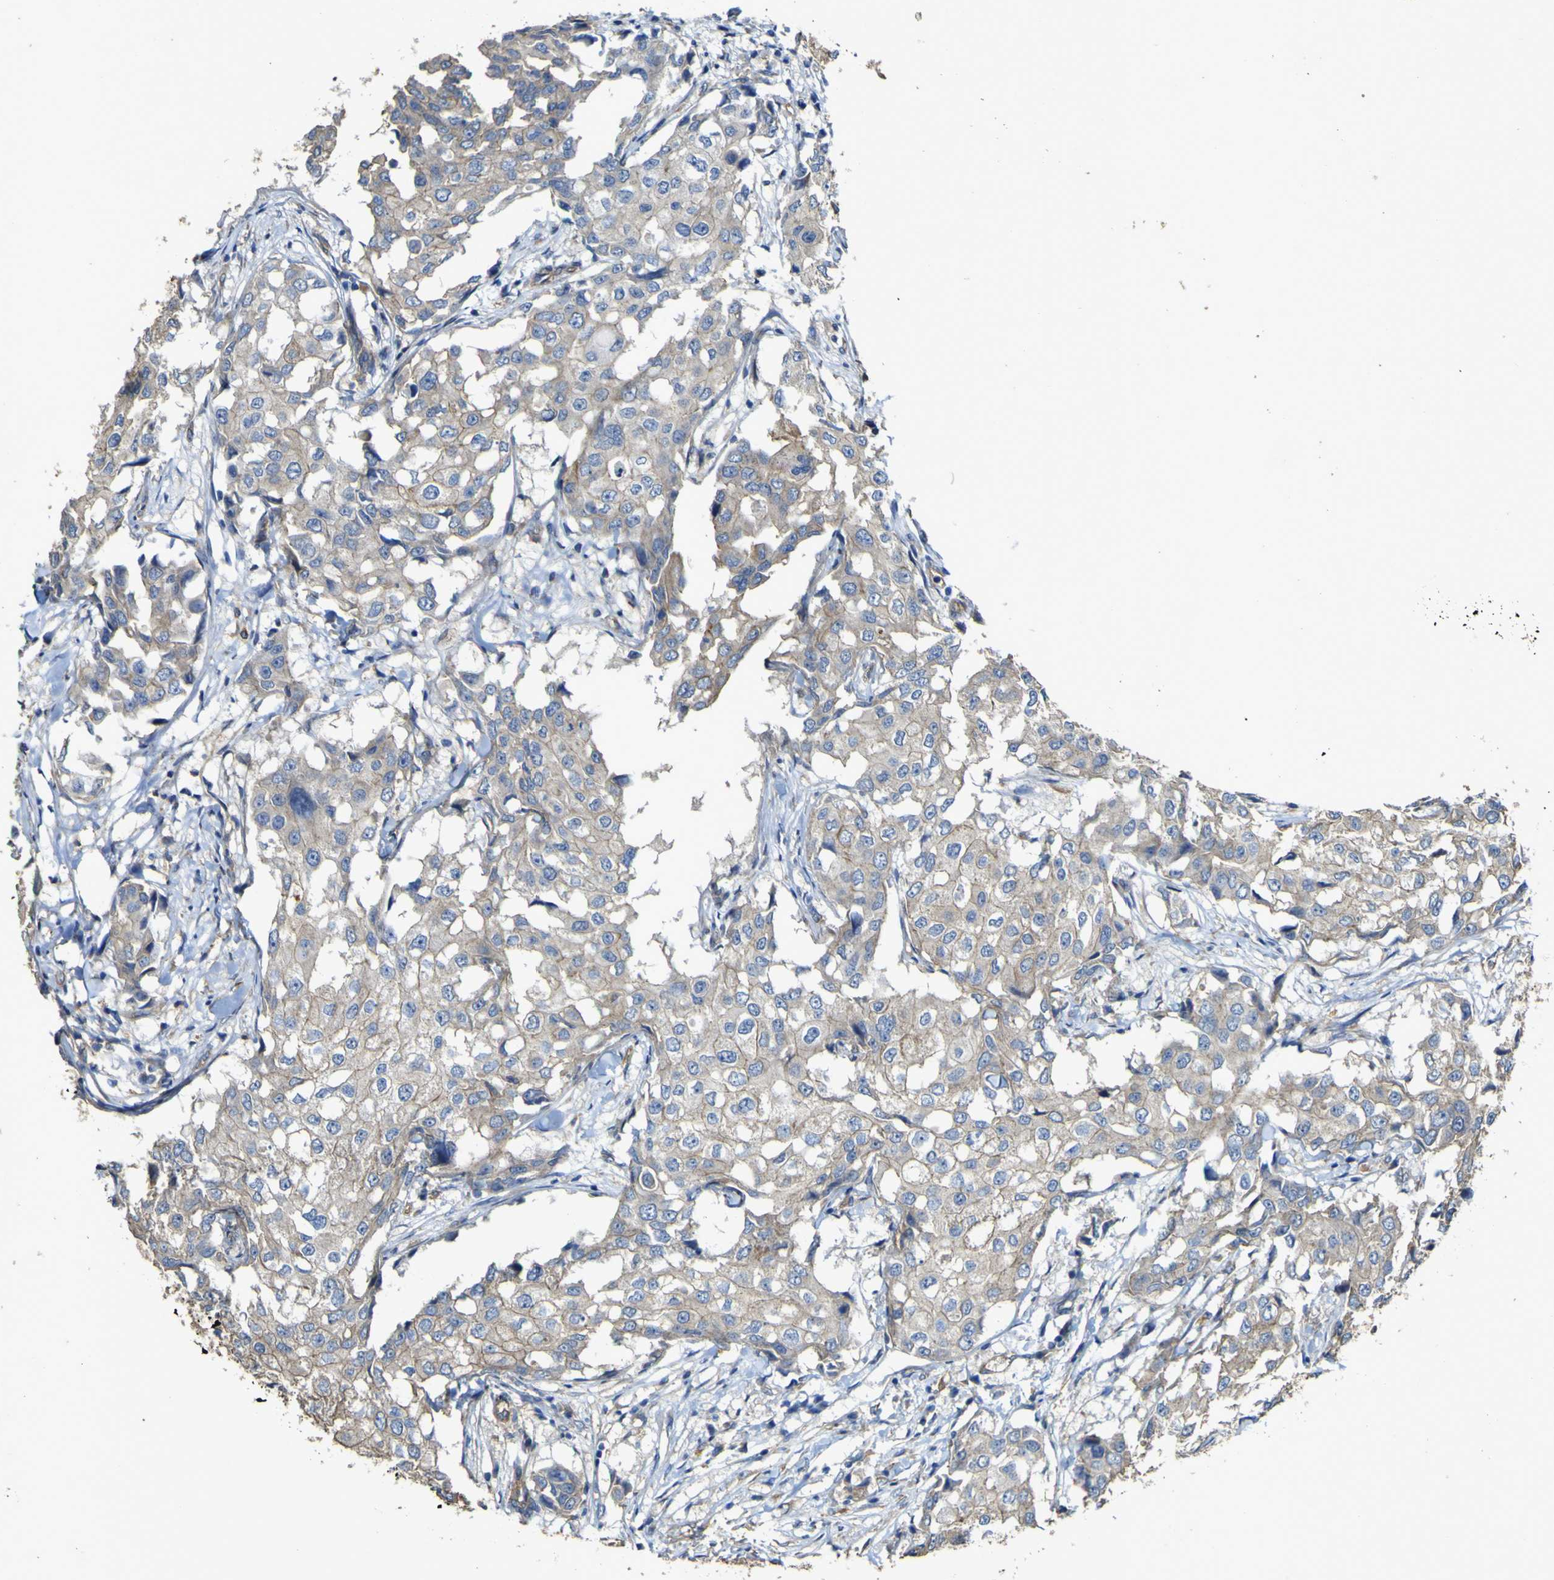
{"staining": {"intensity": "weak", "quantity": ">75%", "location": "cytoplasmic/membranous"}, "tissue": "breast cancer", "cell_type": "Tumor cells", "image_type": "cancer", "snomed": [{"axis": "morphology", "description": "Duct carcinoma"}, {"axis": "topography", "description": "Breast"}], "caption": "Immunohistochemistry of breast cancer (infiltrating ductal carcinoma) reveals low levels of weak cytoplasmic/membranous expression in approximately >75% of tumor cells. The staining is performed using DAB brown chromogen to label protein expression. The nuclei are counter-stained blue using hematoxylin.", "gene": "TNFSF15", "patient": {"sex": "female", "age": 27}}